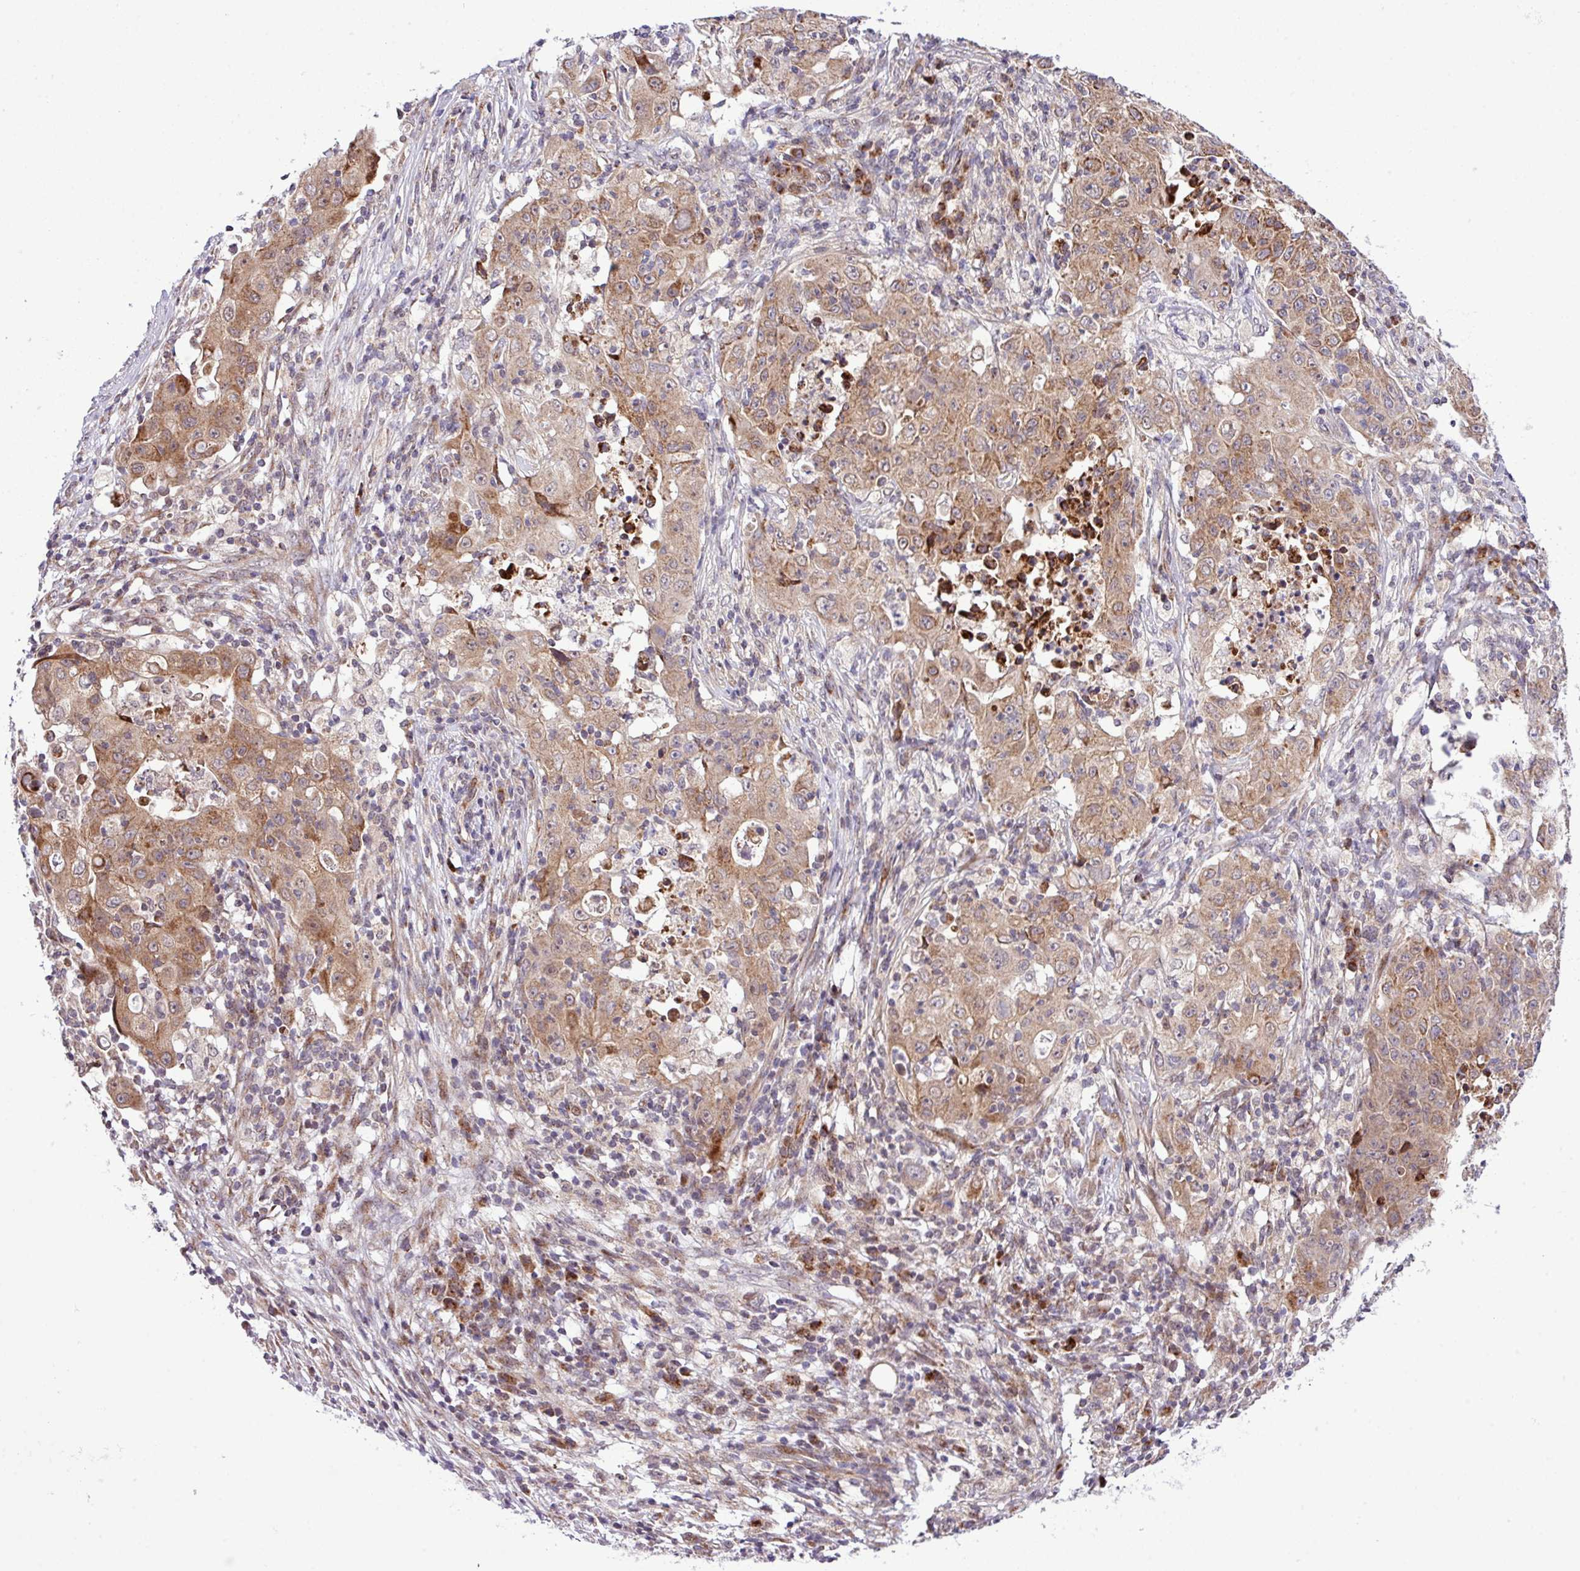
{"staining": {"intensity": "moderate", "quantity": ">75%", "location": "cytoplasmic/membranous"}, "tissue": "ovarian cancer", "cell_type": "Tumor cells", "image_type": "cancer", "snomed": [{"axis": "morphology", "description": "Carcinoma, endometroid"}, {"axis": "topography", "description": "Ovary"}], "caption": "An immunohistochemistry photomicrograph of tumor tissue is shown. Protein staining in brown labels moderate cytoplasmic/membranous positivity in ovarian cancer within tumor cells.", "gene": "B3GNT9", "patient": {"sex": "female", "age": 42}}